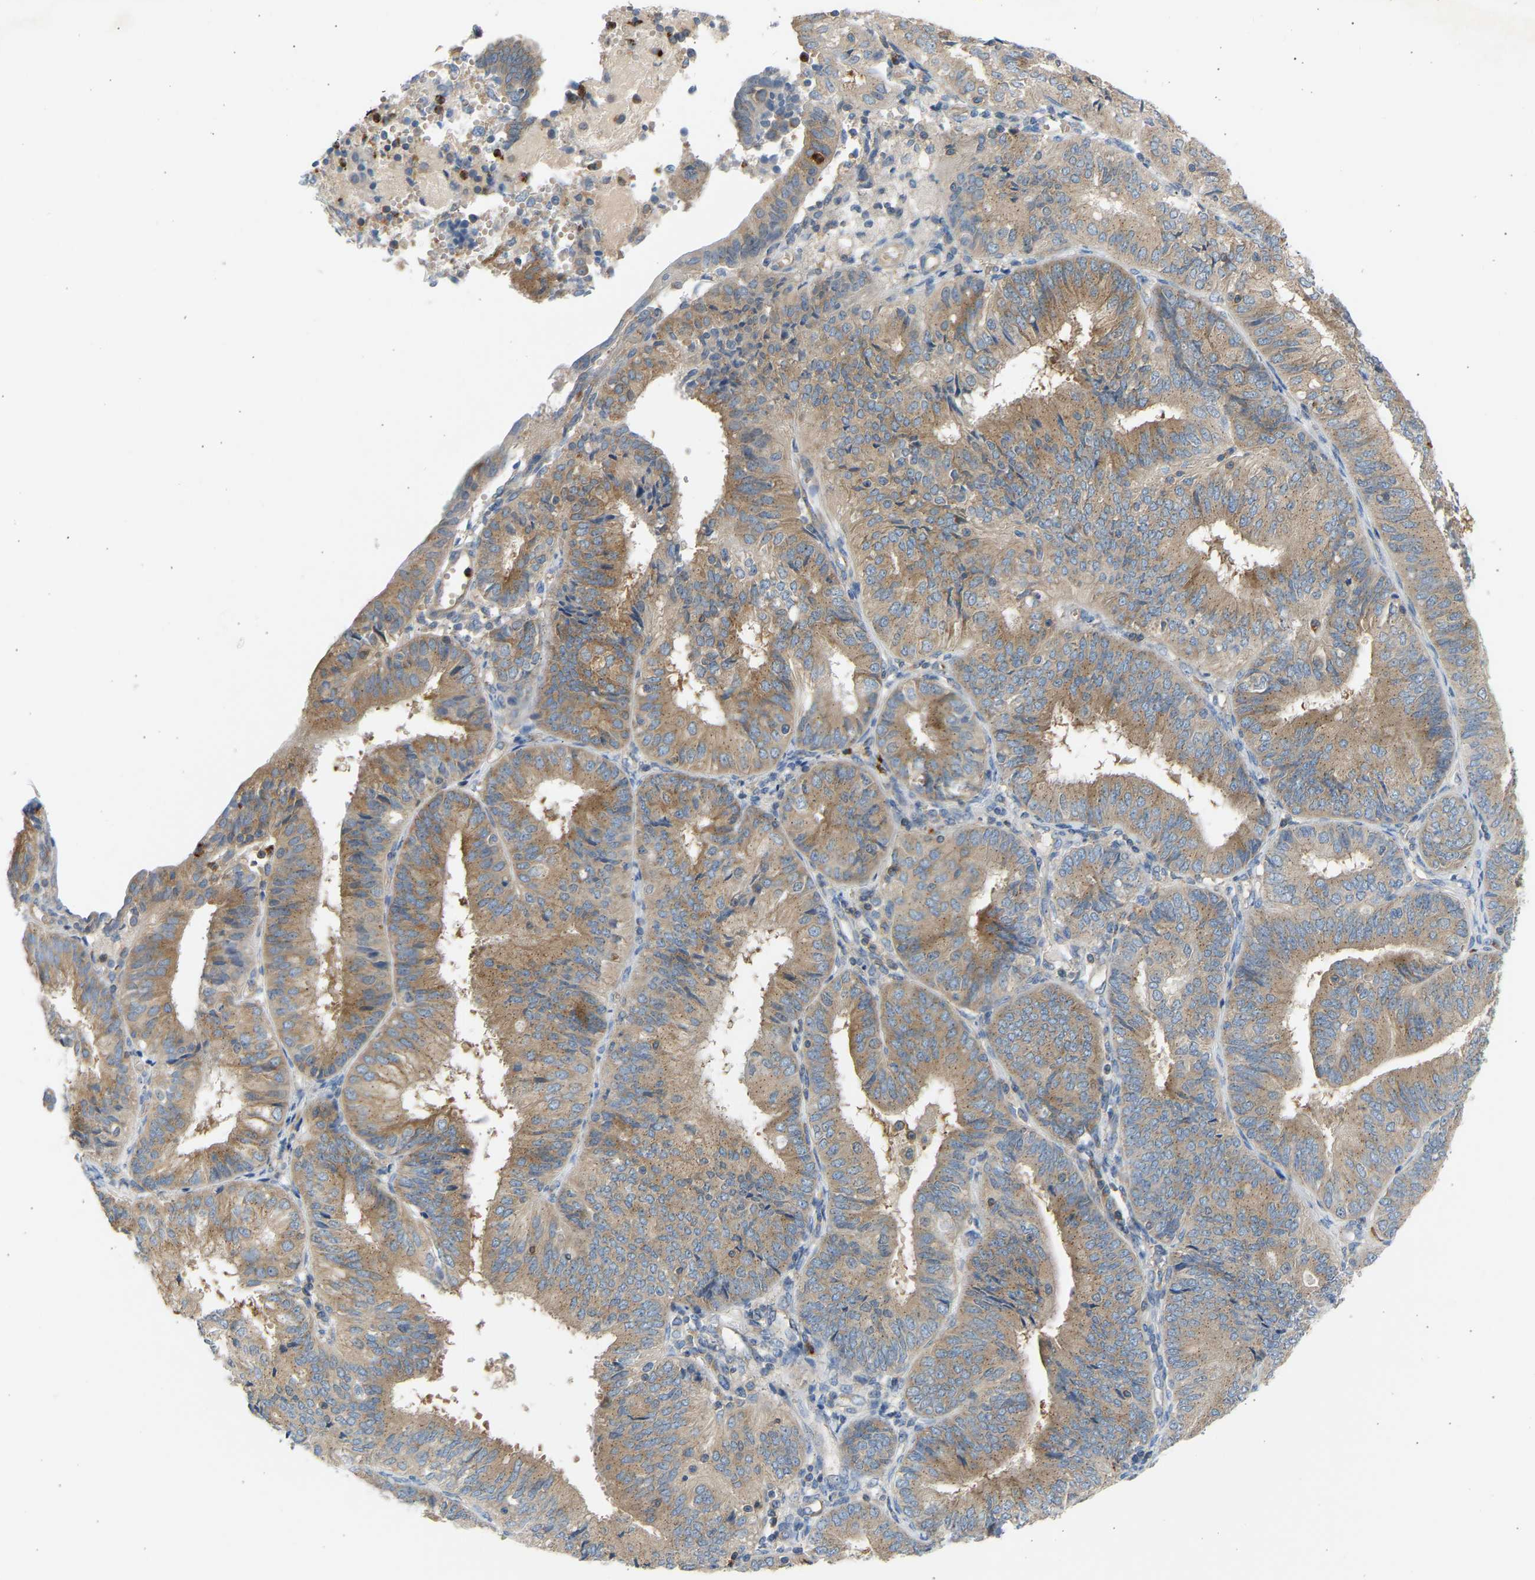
{"staining": {"intensity": "moderate", "quantity": ">75%", "location": "cytoplasmic/membranous"}, "tissue": "endometrial cancer", "cell_type": "Tumor cells", "image_type": "cancer", "snomed": [{"axis": "morphology", "description": "Adenocarcinoma, NOS"}, {"axis": "topography", "description": "Endometrium"}], "caption": "Tumor cells display medium levels of moderate cytoplasmic/membranous positivity in approximately >75% of cells in endometrial cancer.", "gene": "TRIM50", "patient": {"sex": "female", "age": 58}}